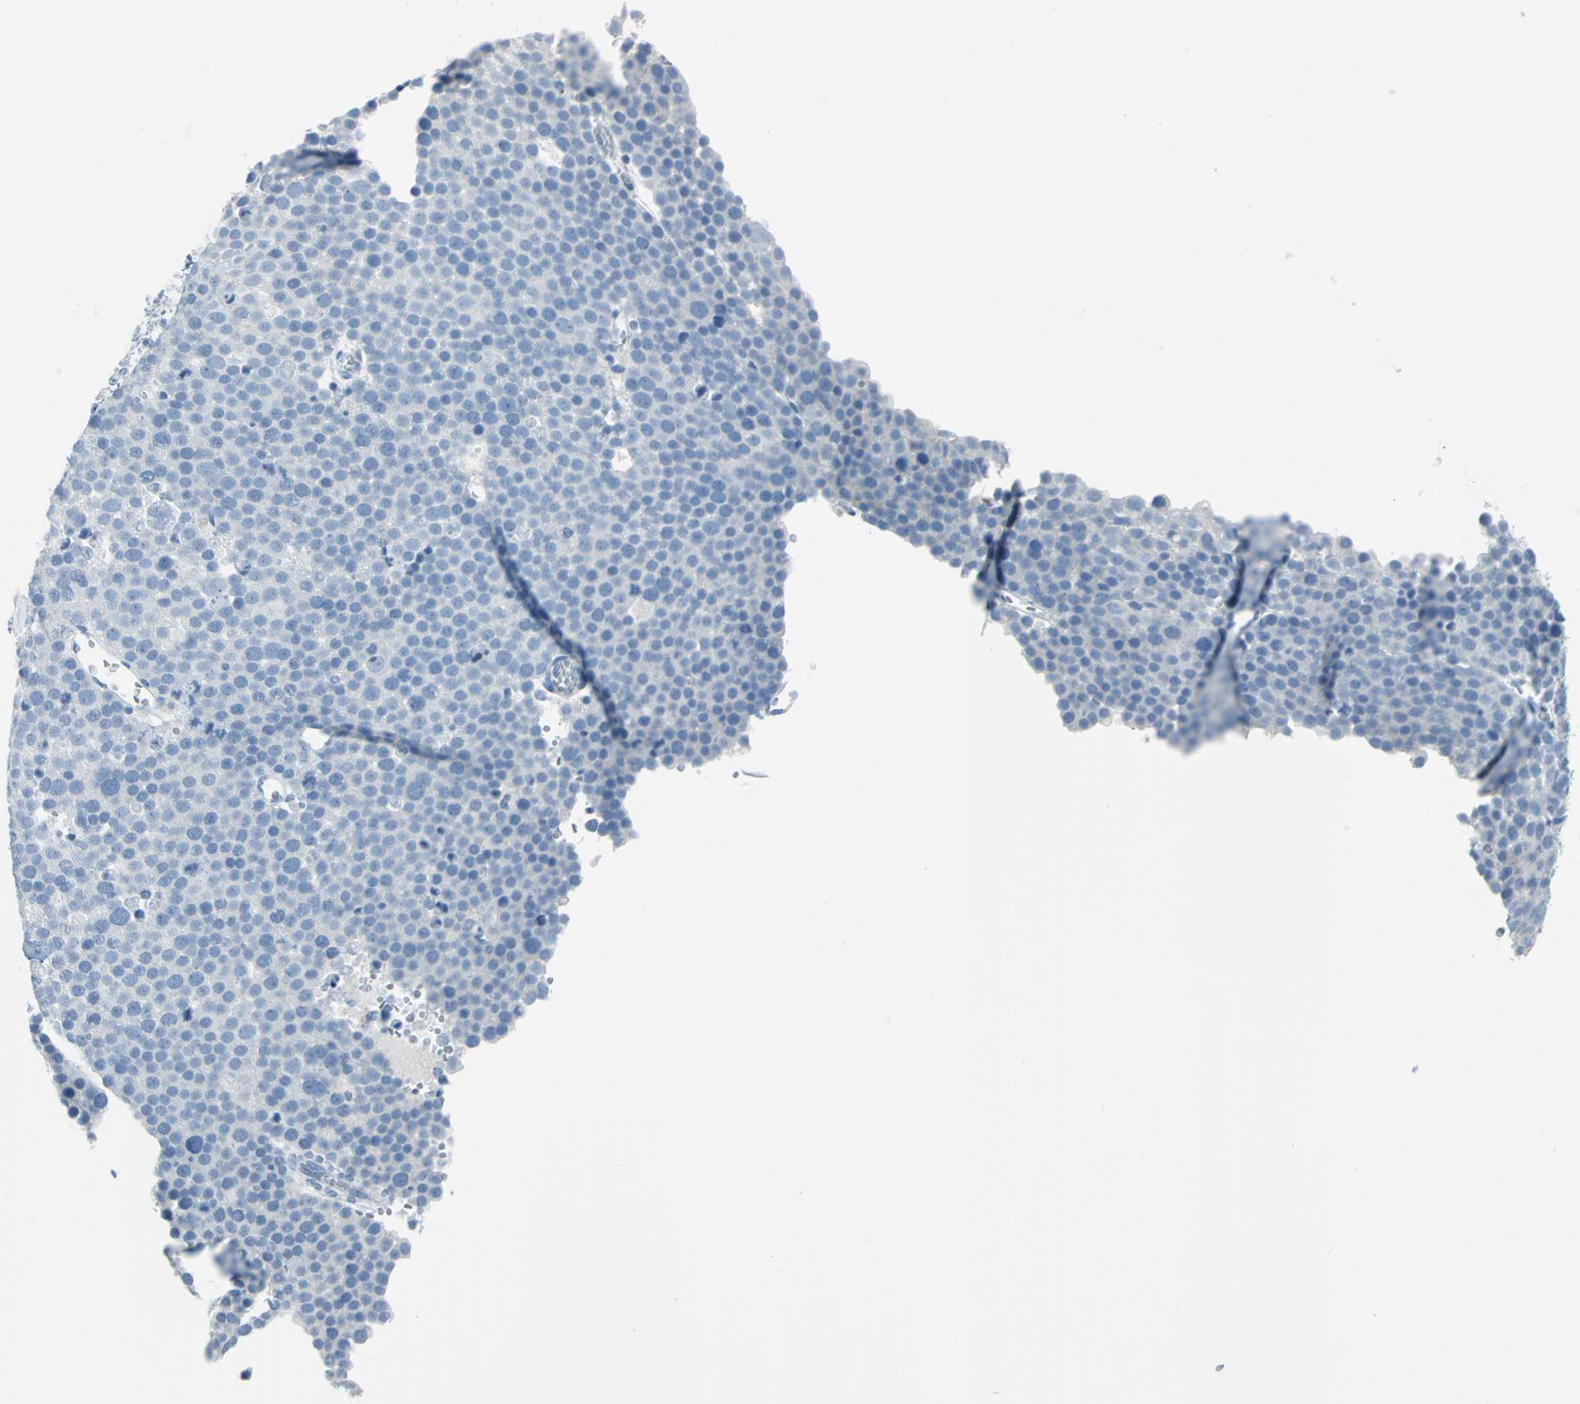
{"staining": {"intensity": "negative", "quantity": "none", "location": "none"}, "tissue": "testis cancer", "cell_type": "Tumor cells", "image_type": "cancer", "snomed": [{"axis": "morphology", "description": "Seminoma, NOS"}, {"axis": "topography", "description": "Testis"}], "caption": "DAB immunohistochemical staining of testis seminoma demonstrates no significant staining in tumor cells.", "gene": "DNAI2", "patient": {"sex": "male", "age": 71}}